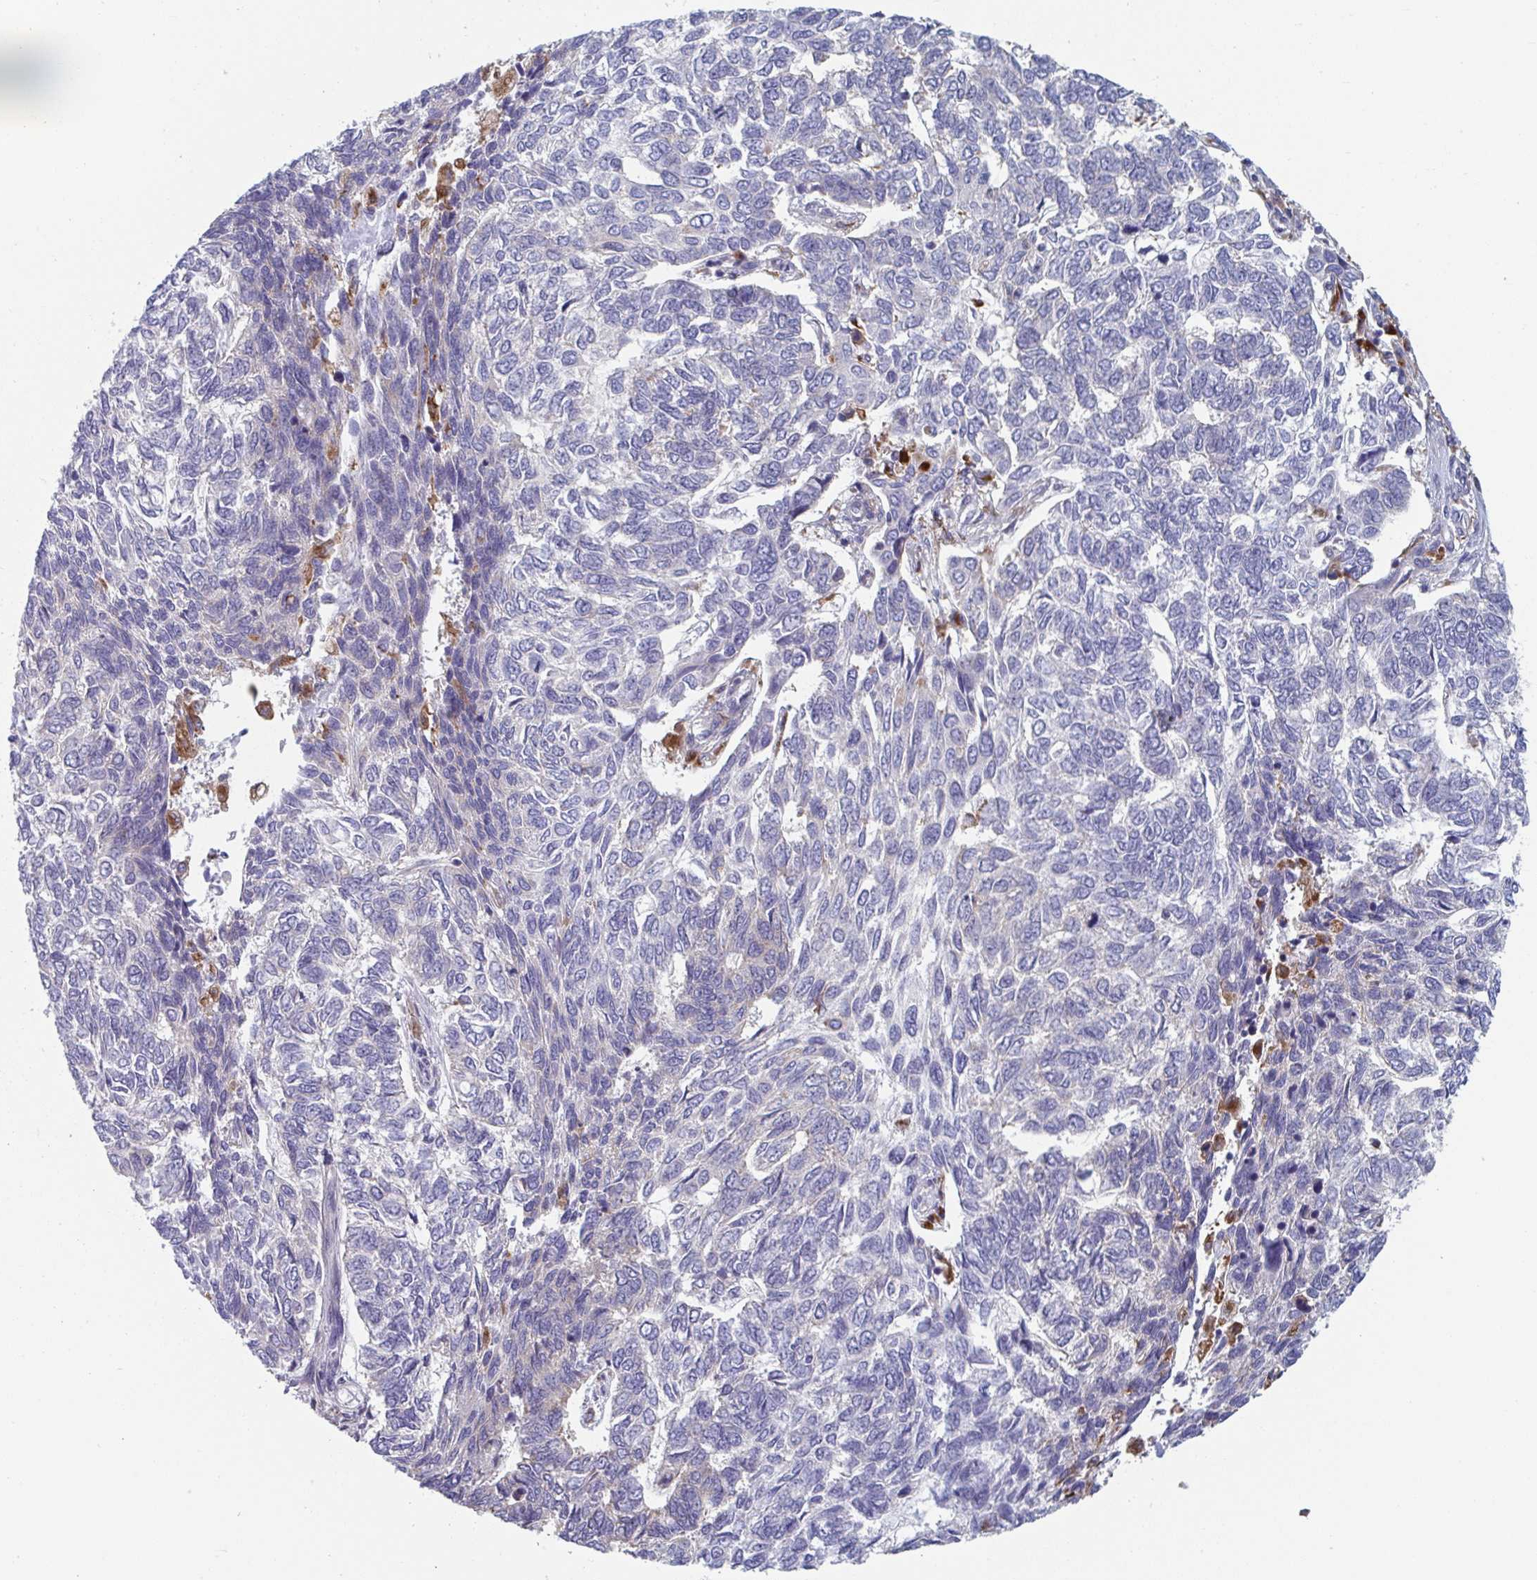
{"staining": {"intensity": "negative", "quantity": "none", "location": "none"}, "tissue": "skin cancer", "cell_type": "Tumor cells", "image_type": "cancer", "snomed": [{"axis": "morphology", "description": "Basal cell carcinoma"}, {"axis": "topography", "description": "Skin"}], "caption": "Tumor cells are negative for protein expression in human skin cancer. (Brightfield microscopy of DAB immunohistochemistry at high magnification).", "gene": "NIPSNAP1", "patient": {"sex": "female", "age": 65}}